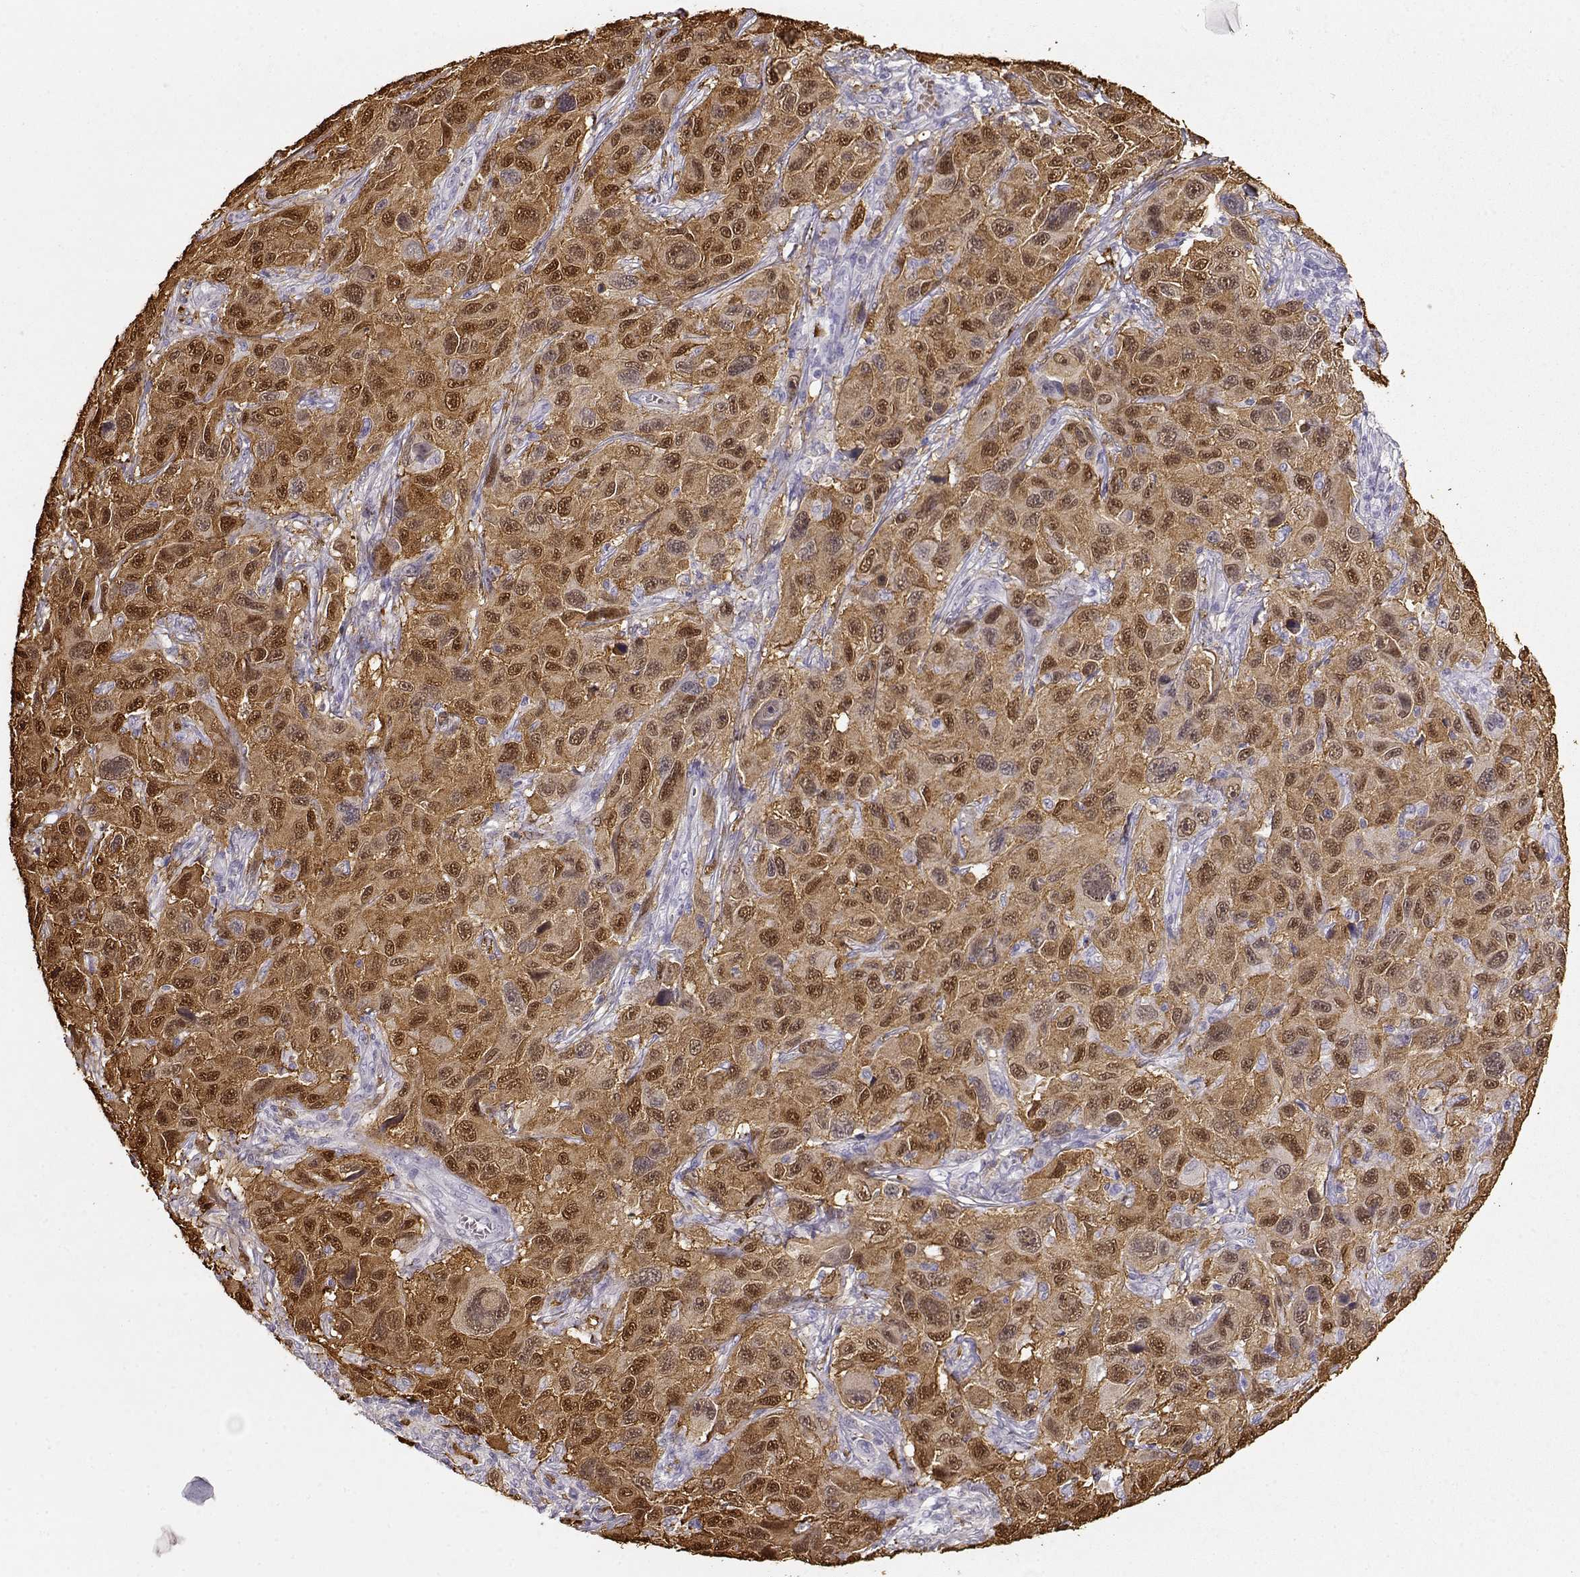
{"staining": {"intensity": "strong", "quantity": ">75%", "location": "cytoplasmic/membranous,nuclear"}, "tissue": "melanoma", "cell_type": "Tumor cells", "image_type": "cancer", "snomed": [{"axis": "morphology", "description": "Malignant melanoma, NOS"}, {"axis": "topography", "description": "Skin"}], "caption": "Melanoma stained with immunohistochemistry (IHC) demonstrates strong cytoplasmic/membranous and nuclear staining in approximately >75% of tumor cells.", "gene": "S100B", "patient": {"sex": "male", "age": 53}}